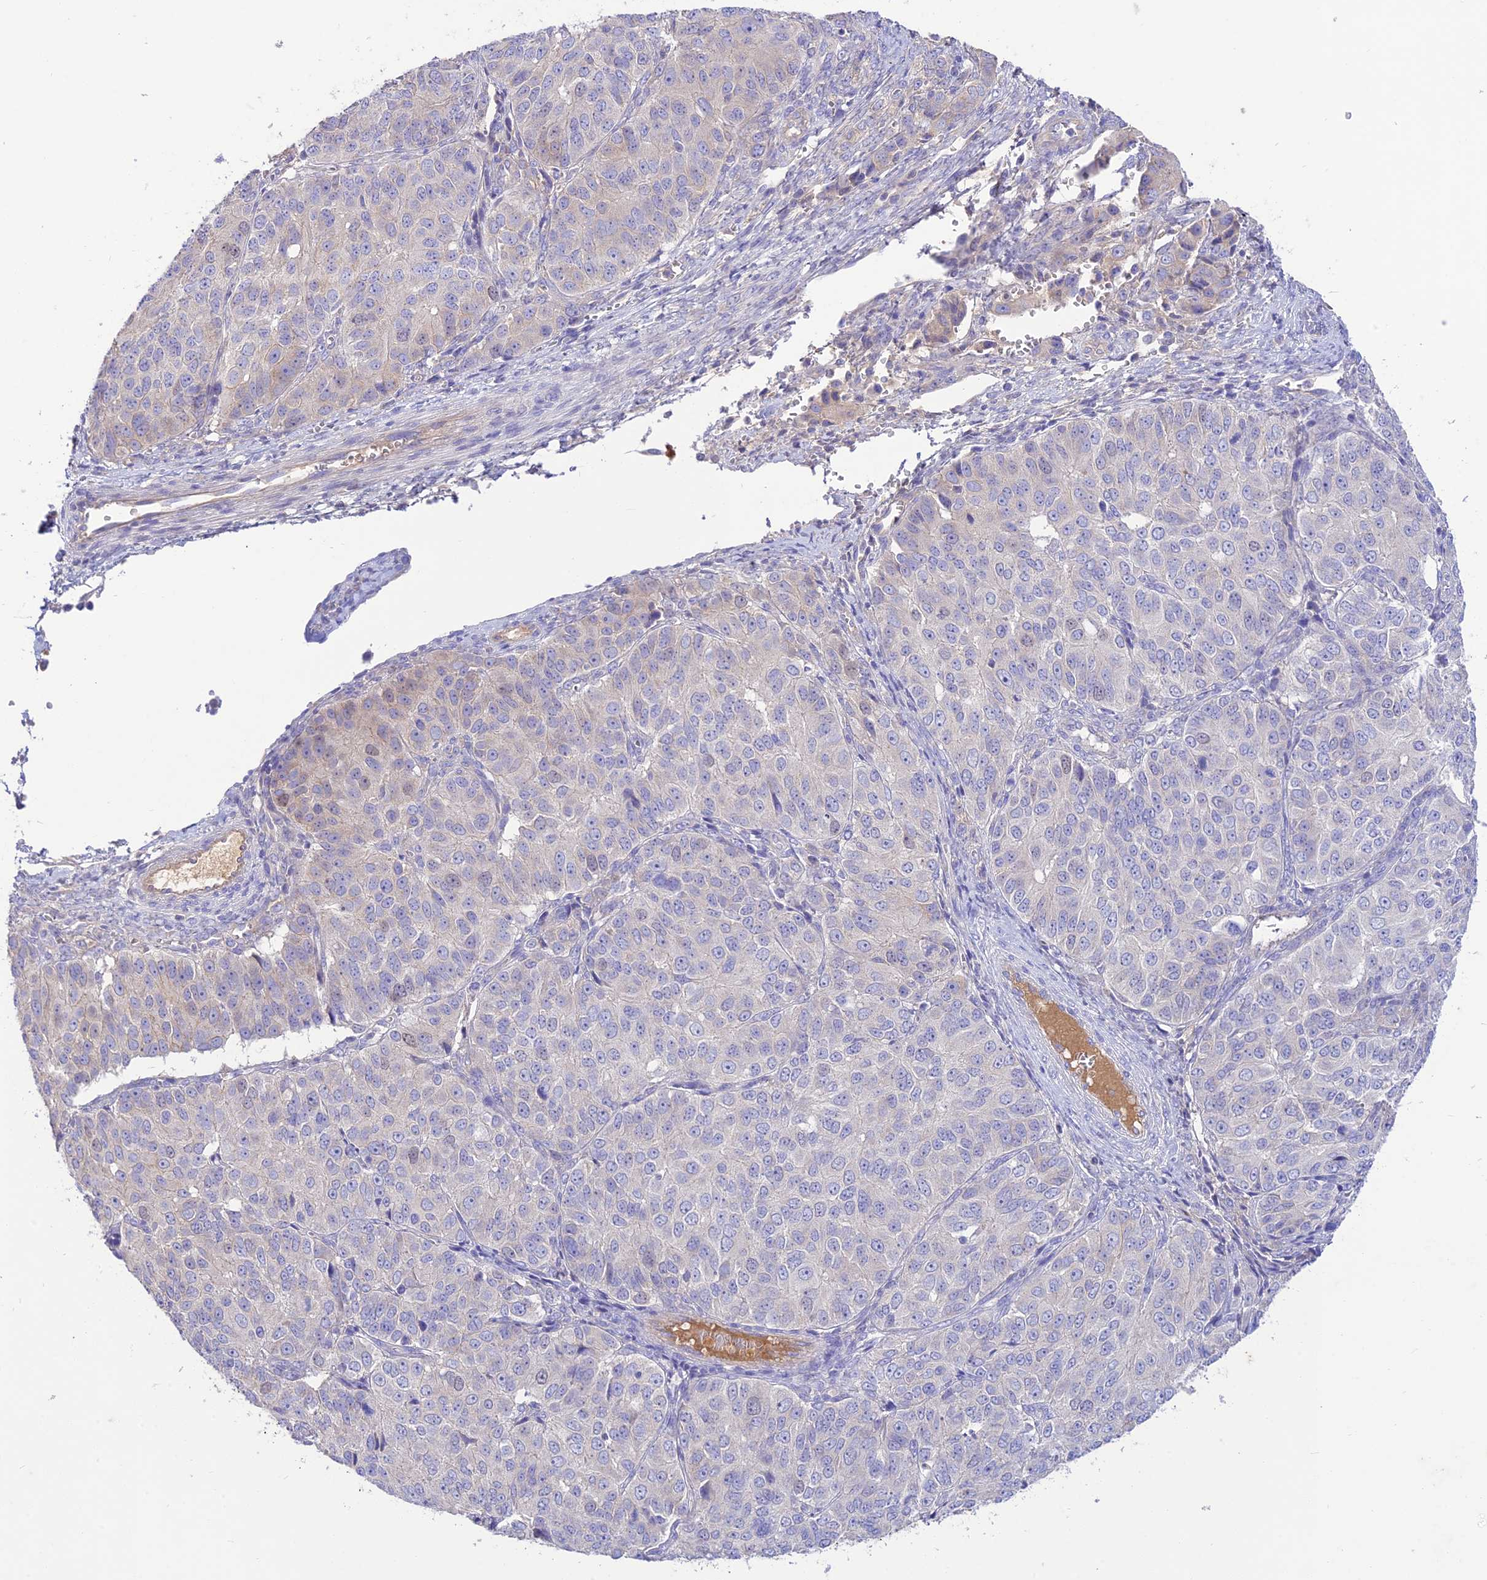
{"staining": {"intensity": "negative", "quantity": "none", "location": "none"}, "tissue": "ovarian cancer", "cell_type": "Tumor cells", "image_type": "cancer", "snomed": [{"axis": "morphology", "description": "Carcinoma, endometroid"}, {"axis": "topography", "description": "Ovary"}], "caption": "IHC image of endometroid carcinoma (ovarian) stained for a protein (brown), which demonstrates no expression in tumor cells.", "gene": "NLRP9", "patient": {"sex": "female", "age": 51}}